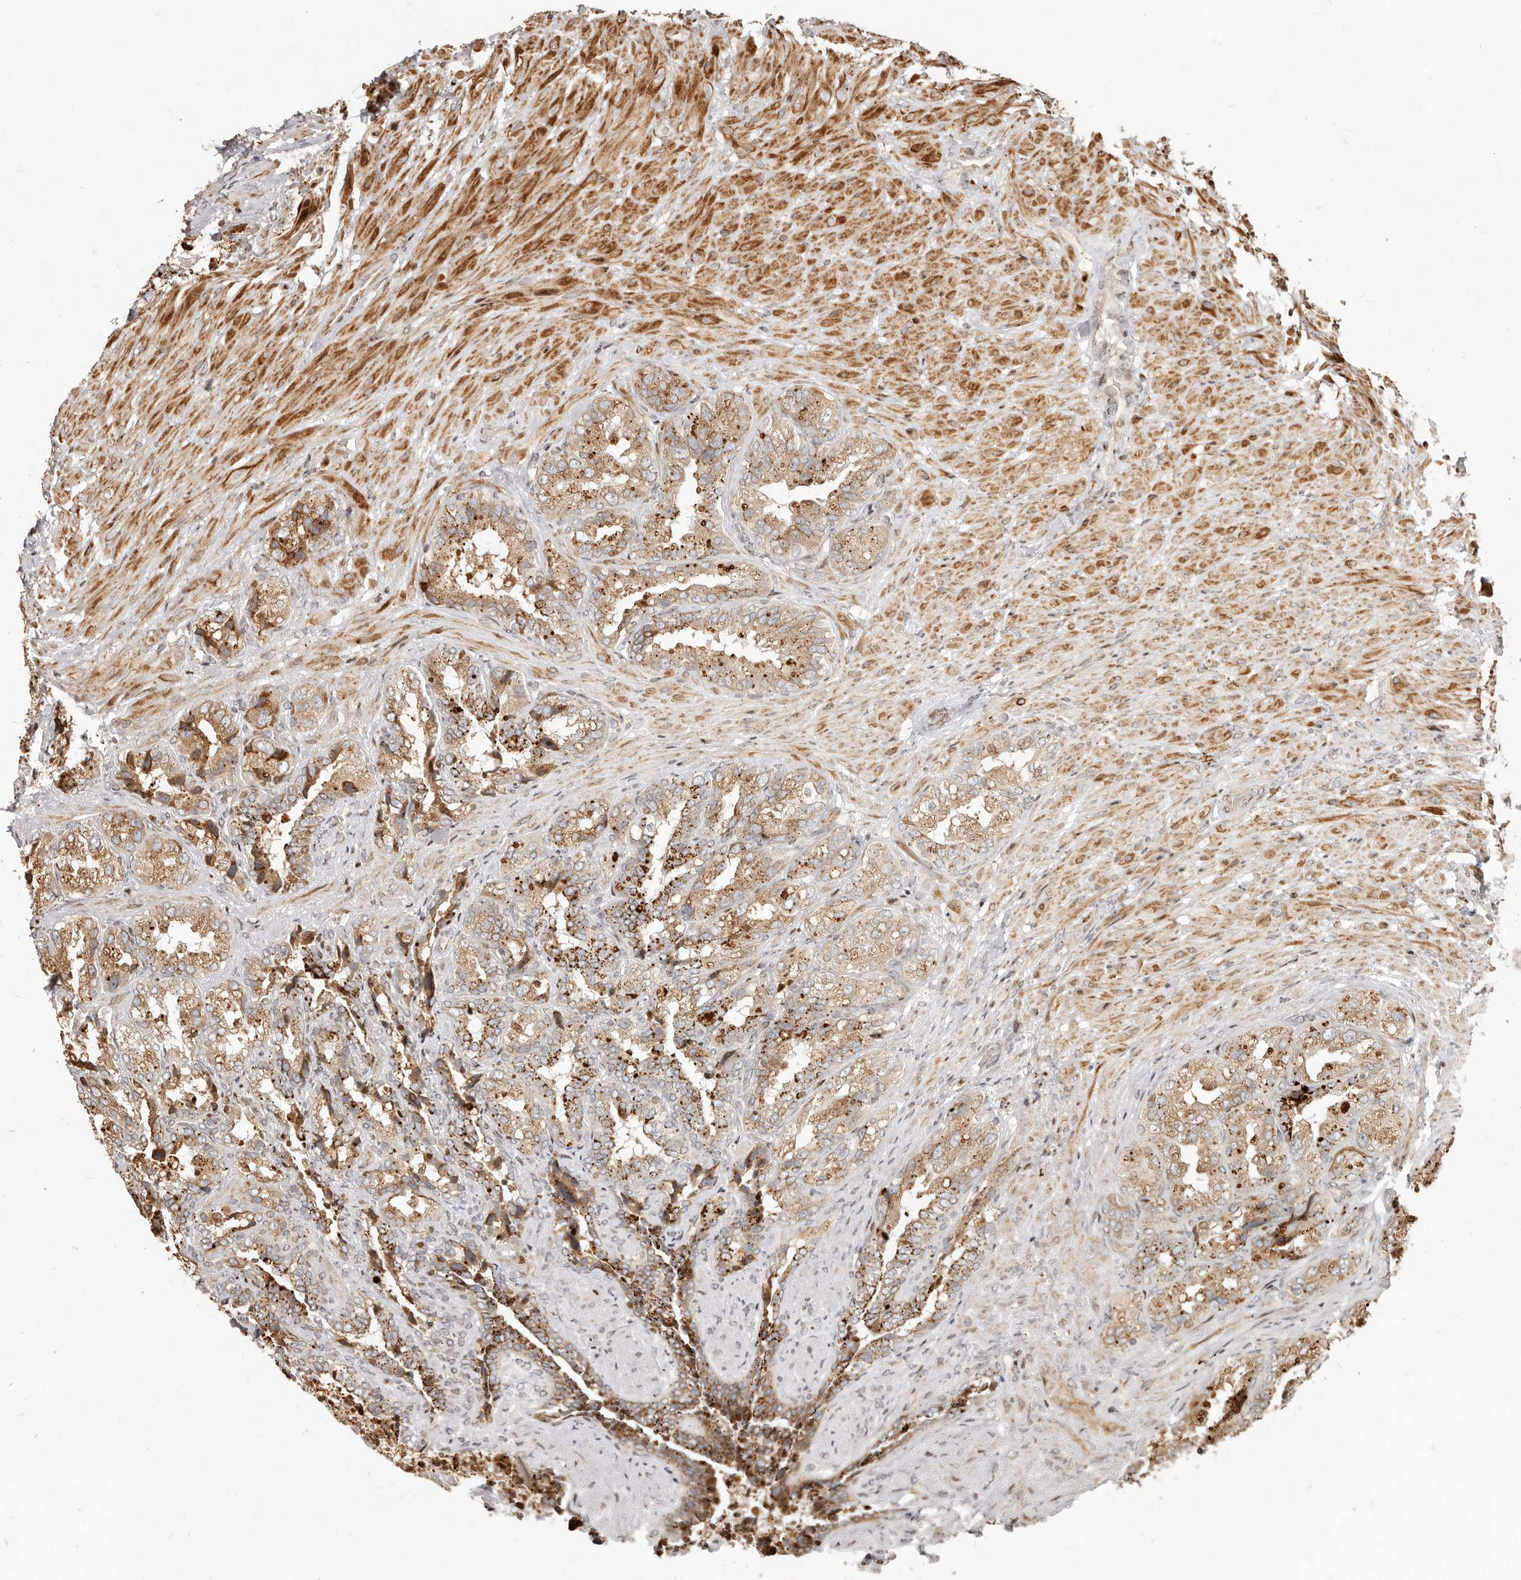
{"staining": {"intensity": "strong", "quantity": "25%-75%", "location": "cytoplasmic/membranous"}, "tissue": "seminal vesicle", "cell_type": "Glandular cells", "image_type": "normal", "snomed": [{"axis": "morphology", "description": "Normal tissue, NOS"}, {"axis": "topography", "description": "Seminal veicle"}, {"axis": "topography", "description": "Peripheral nerve tissue"}], "caption": "The photomicrograph demonstrates a brown stain indicating the presence of a protein in the cytoplasmic/membranous of glandular cells in seminal vesicle.", "gene": "TRIM4", "patient": {"sex": "male", "age": 63}}